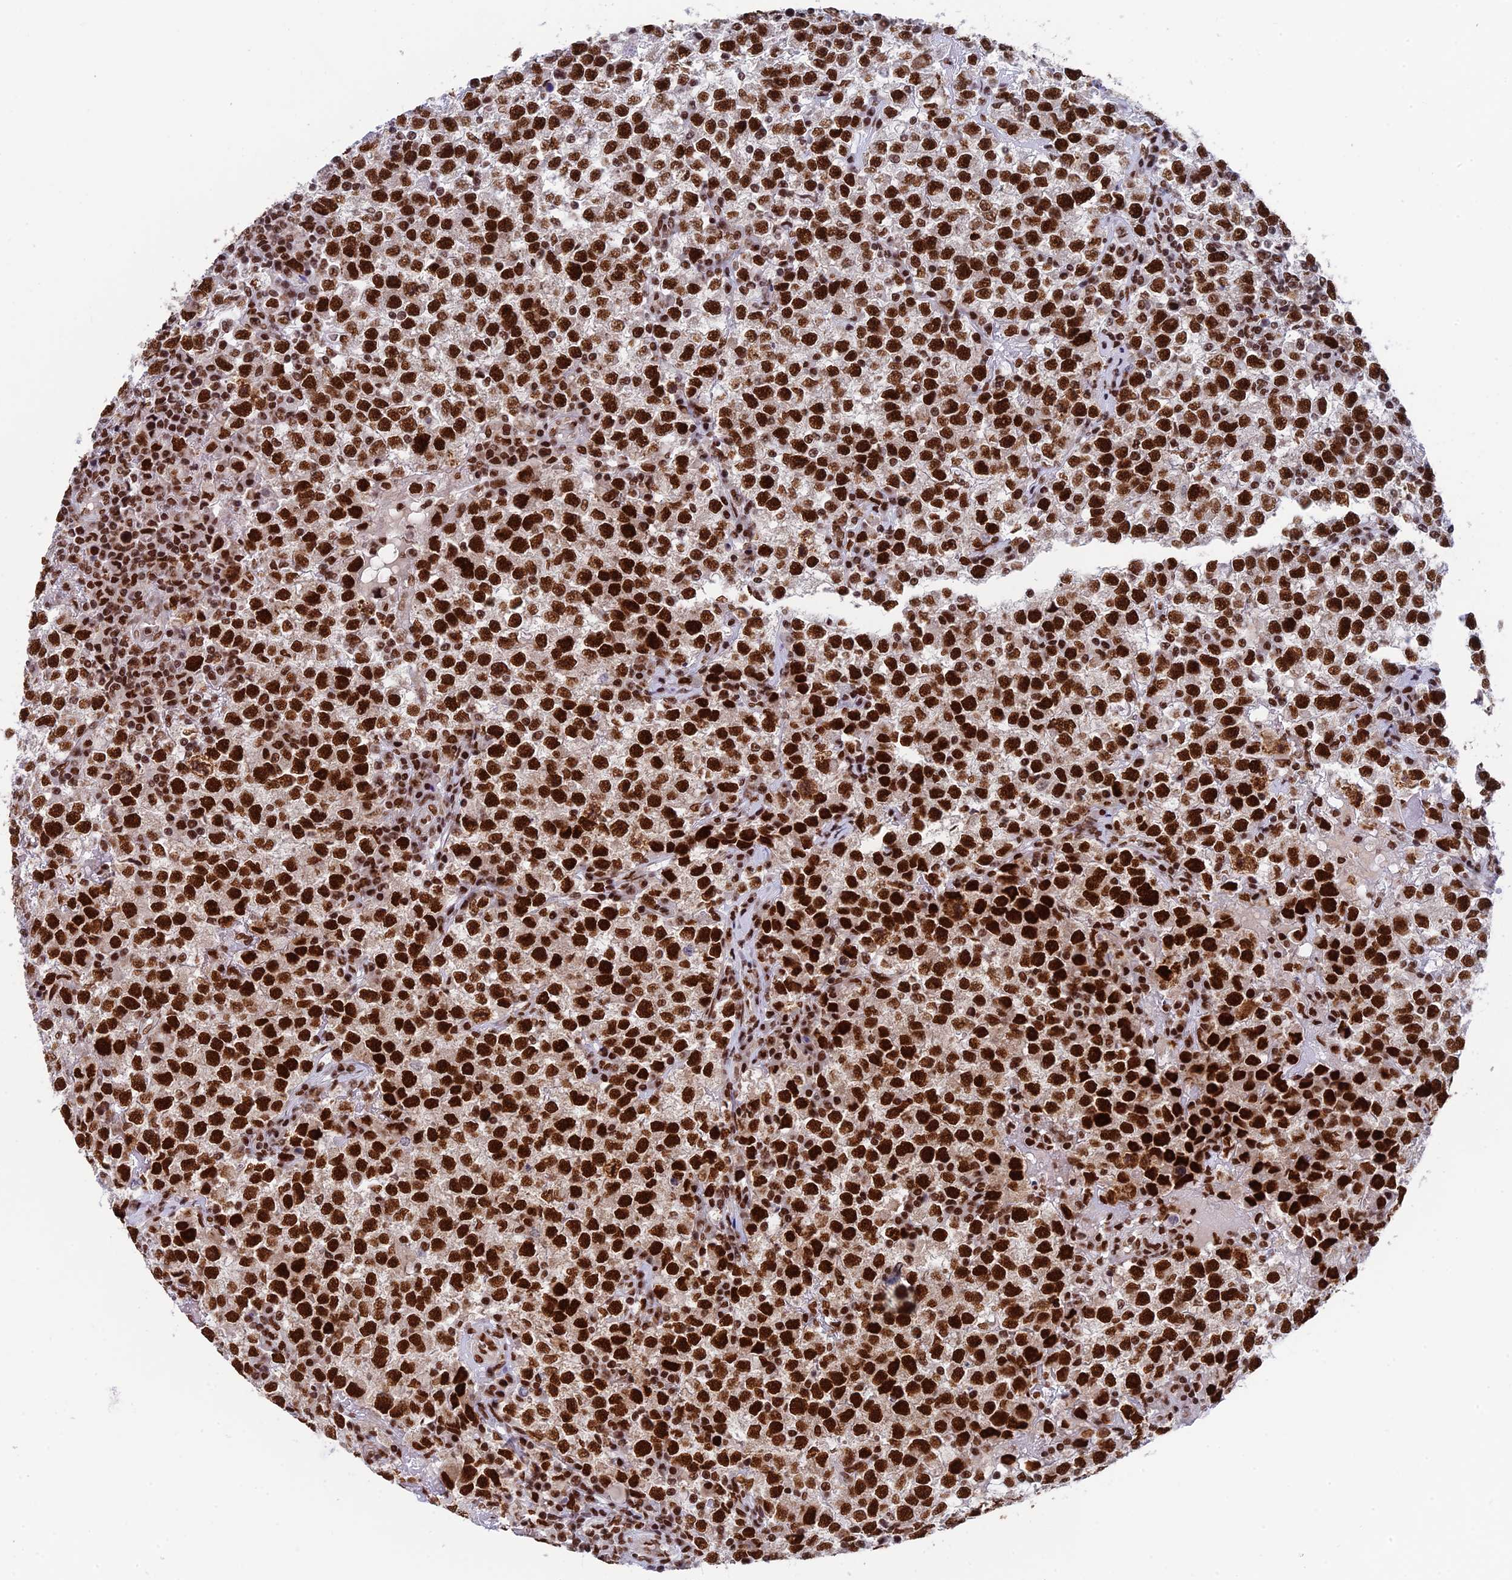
{"staining": {"intensity": "strong", "quantity": ">75%", "location": "nuclear"}, "tissue": "testis cancer", "cell_type": "Tumor cells", "image_type": "cancer", "snomed": [{"axis": "morphology", "description": "Seminoma, NOS"}, {"axis": "topography", "description": "Testis"}], "caption": "DAB immunohistochemical staining of testis cancer shows strong nuclear protein expression in about >75% of tumor cells. (Brightfield microscopy of DAB IHC at high magnification).", "gene": "EEF1AKMT3", "patient": {"sex": "male", "age": 22}}